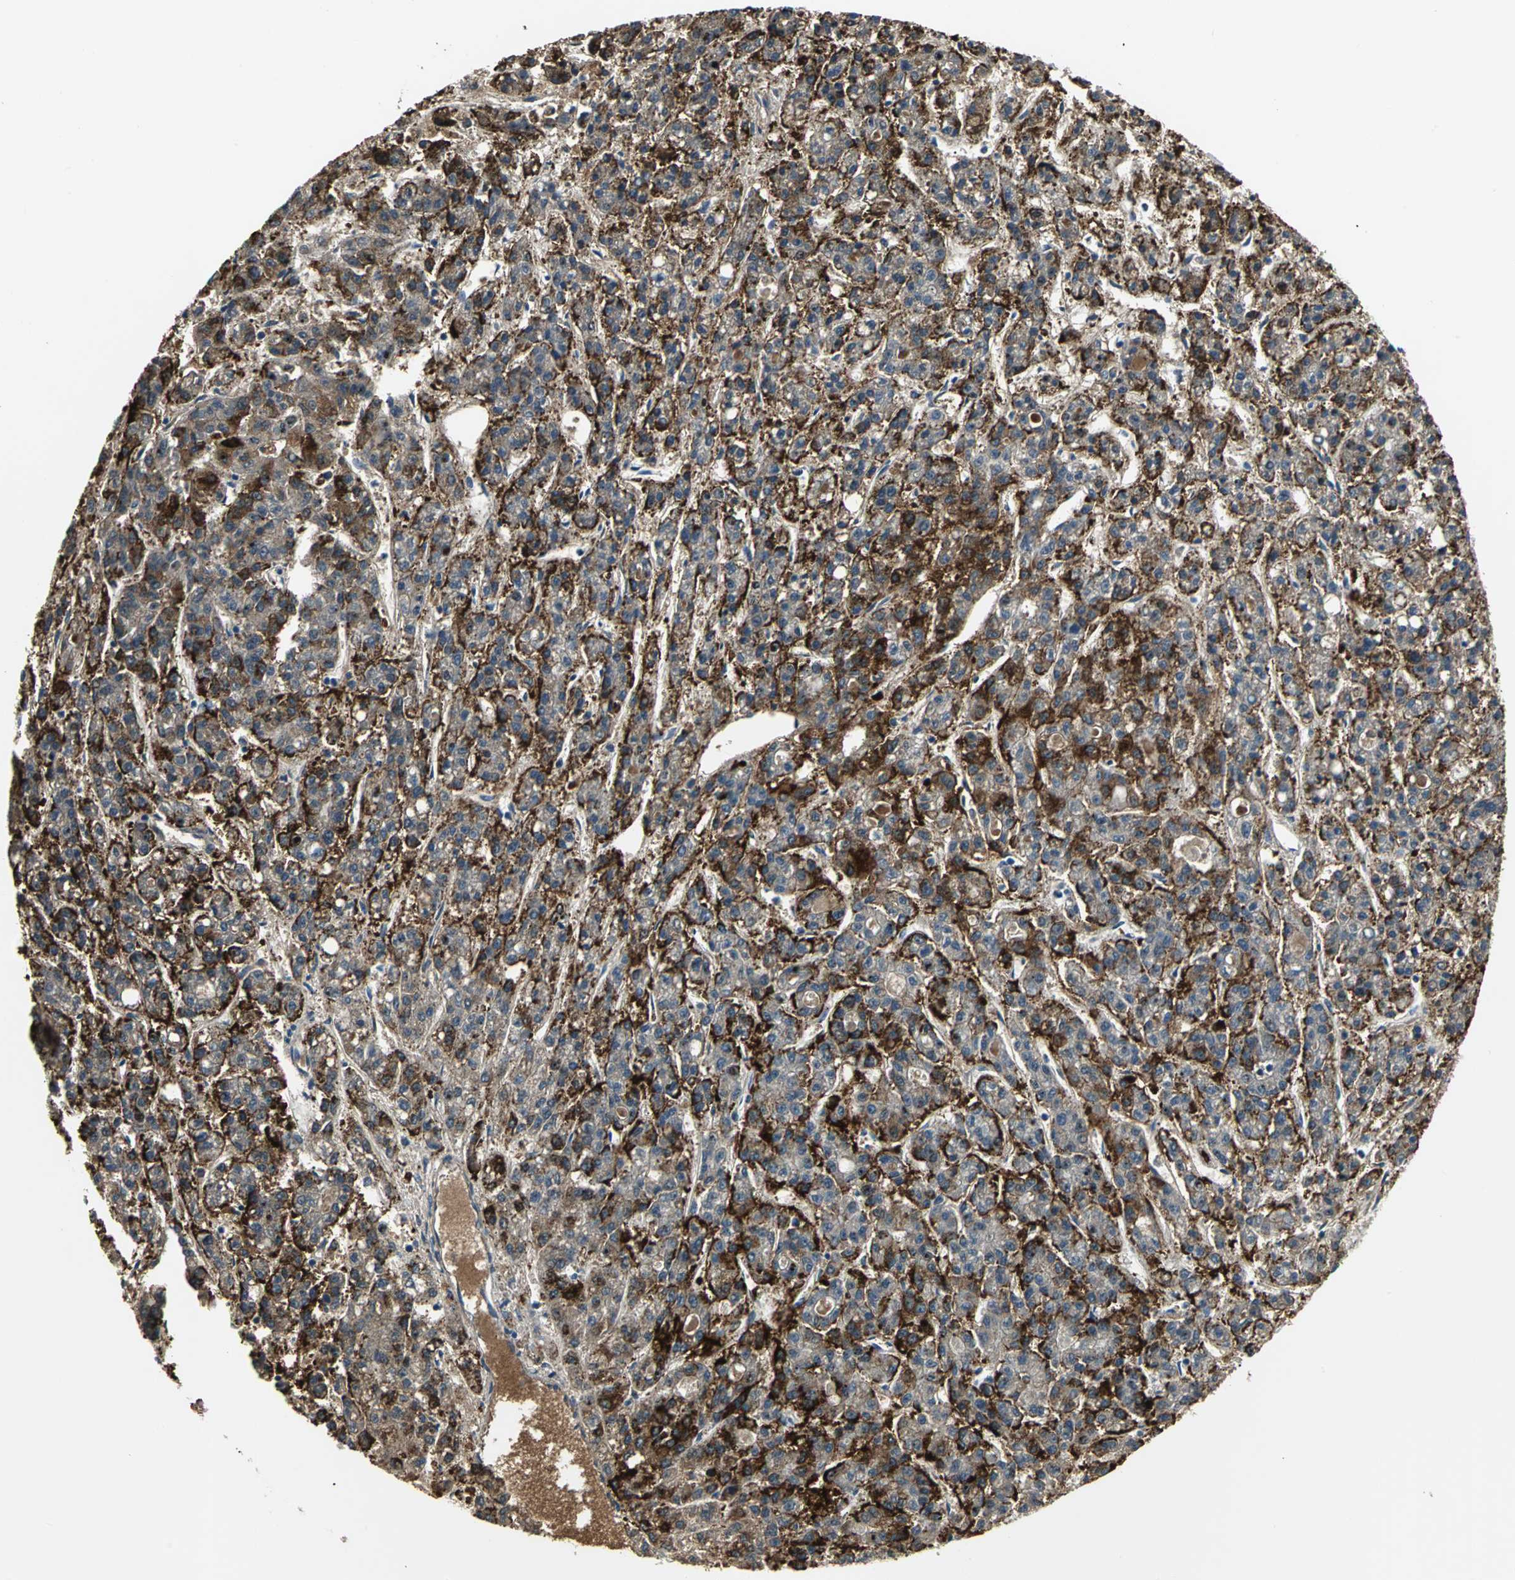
{"staining": {"intensity": "strong", "quantity": ">75%", "location": "cytoplasmic/membranous"}, "tissue": "liver cancer", "cell_type": "Tumor cells", "image_type": "cancer", "snomed": [{"axis": "morphology", "description": "Carcinoma, Hepatocellular, NOS"}, {"axis": "topography", "description": "Liver"}], "caption": "Liver cancer tissue reveals strong cytoplasmic/membranous positivity in approximately >75% of tumor cells", "gene": "B3GNT2", "patient": {"sex": "male", "age": 70}}